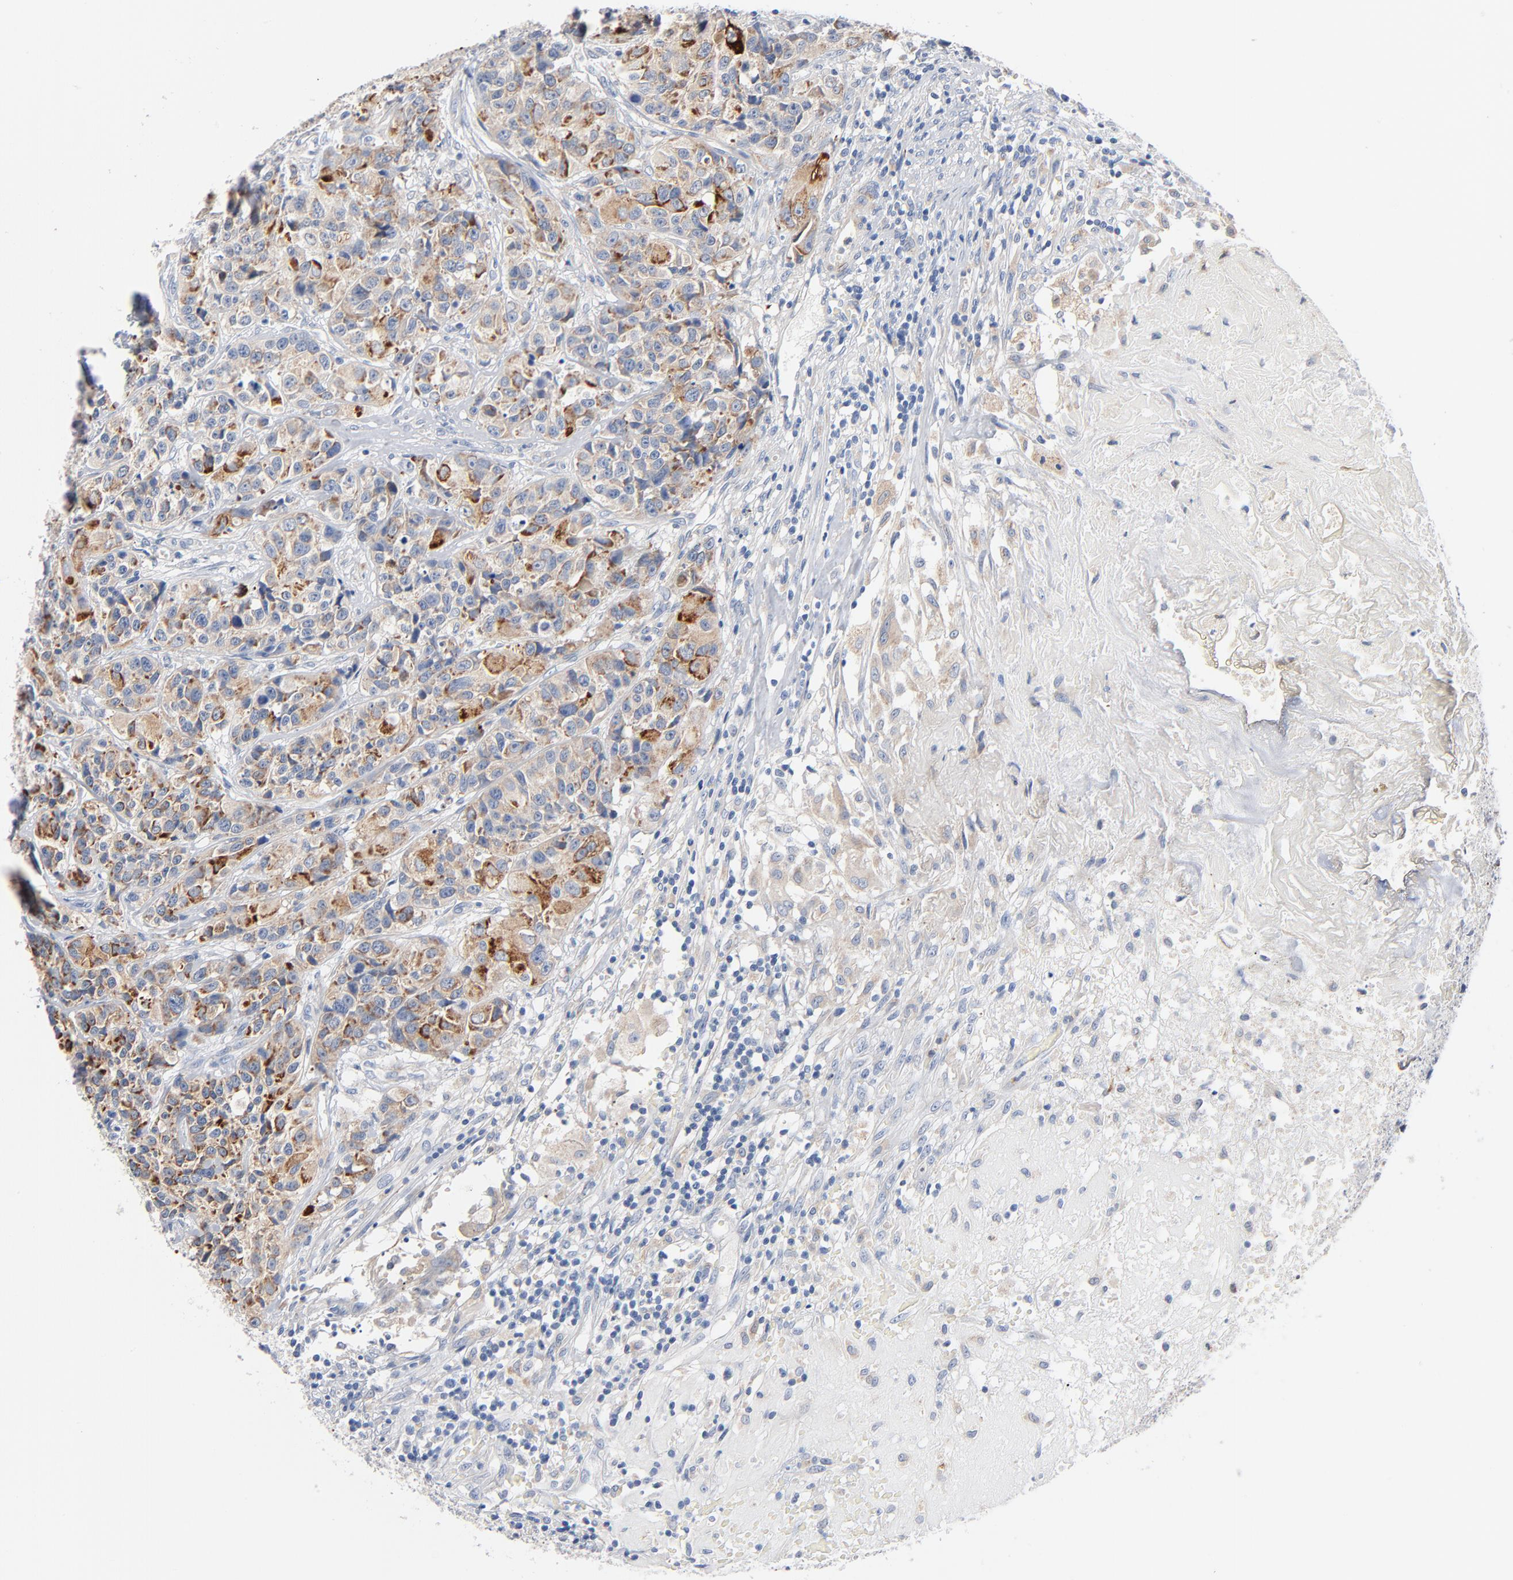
{"staining": {"intensity": "strong", "quantity": "<25%", "location": "cytoplasmic/membranous"}, "tissue": "urothelial cancer", "cell_type": "Tumor cells", "image_type": "cancer", "snomed": [{"axis": "morphology", "description": "Urothelial carcinoma, High grade"}, {"axis": "topography", "description": "Urinary bladder"}], "caption": "There is medium levels of strong cytoplasmic/membranous expression in tumor cells of urothelial cancer, as demonstrated by immunohistochemical staining (brown color).", "gene": "IFT43", "patient": {"sex": "female", "age": 81}}